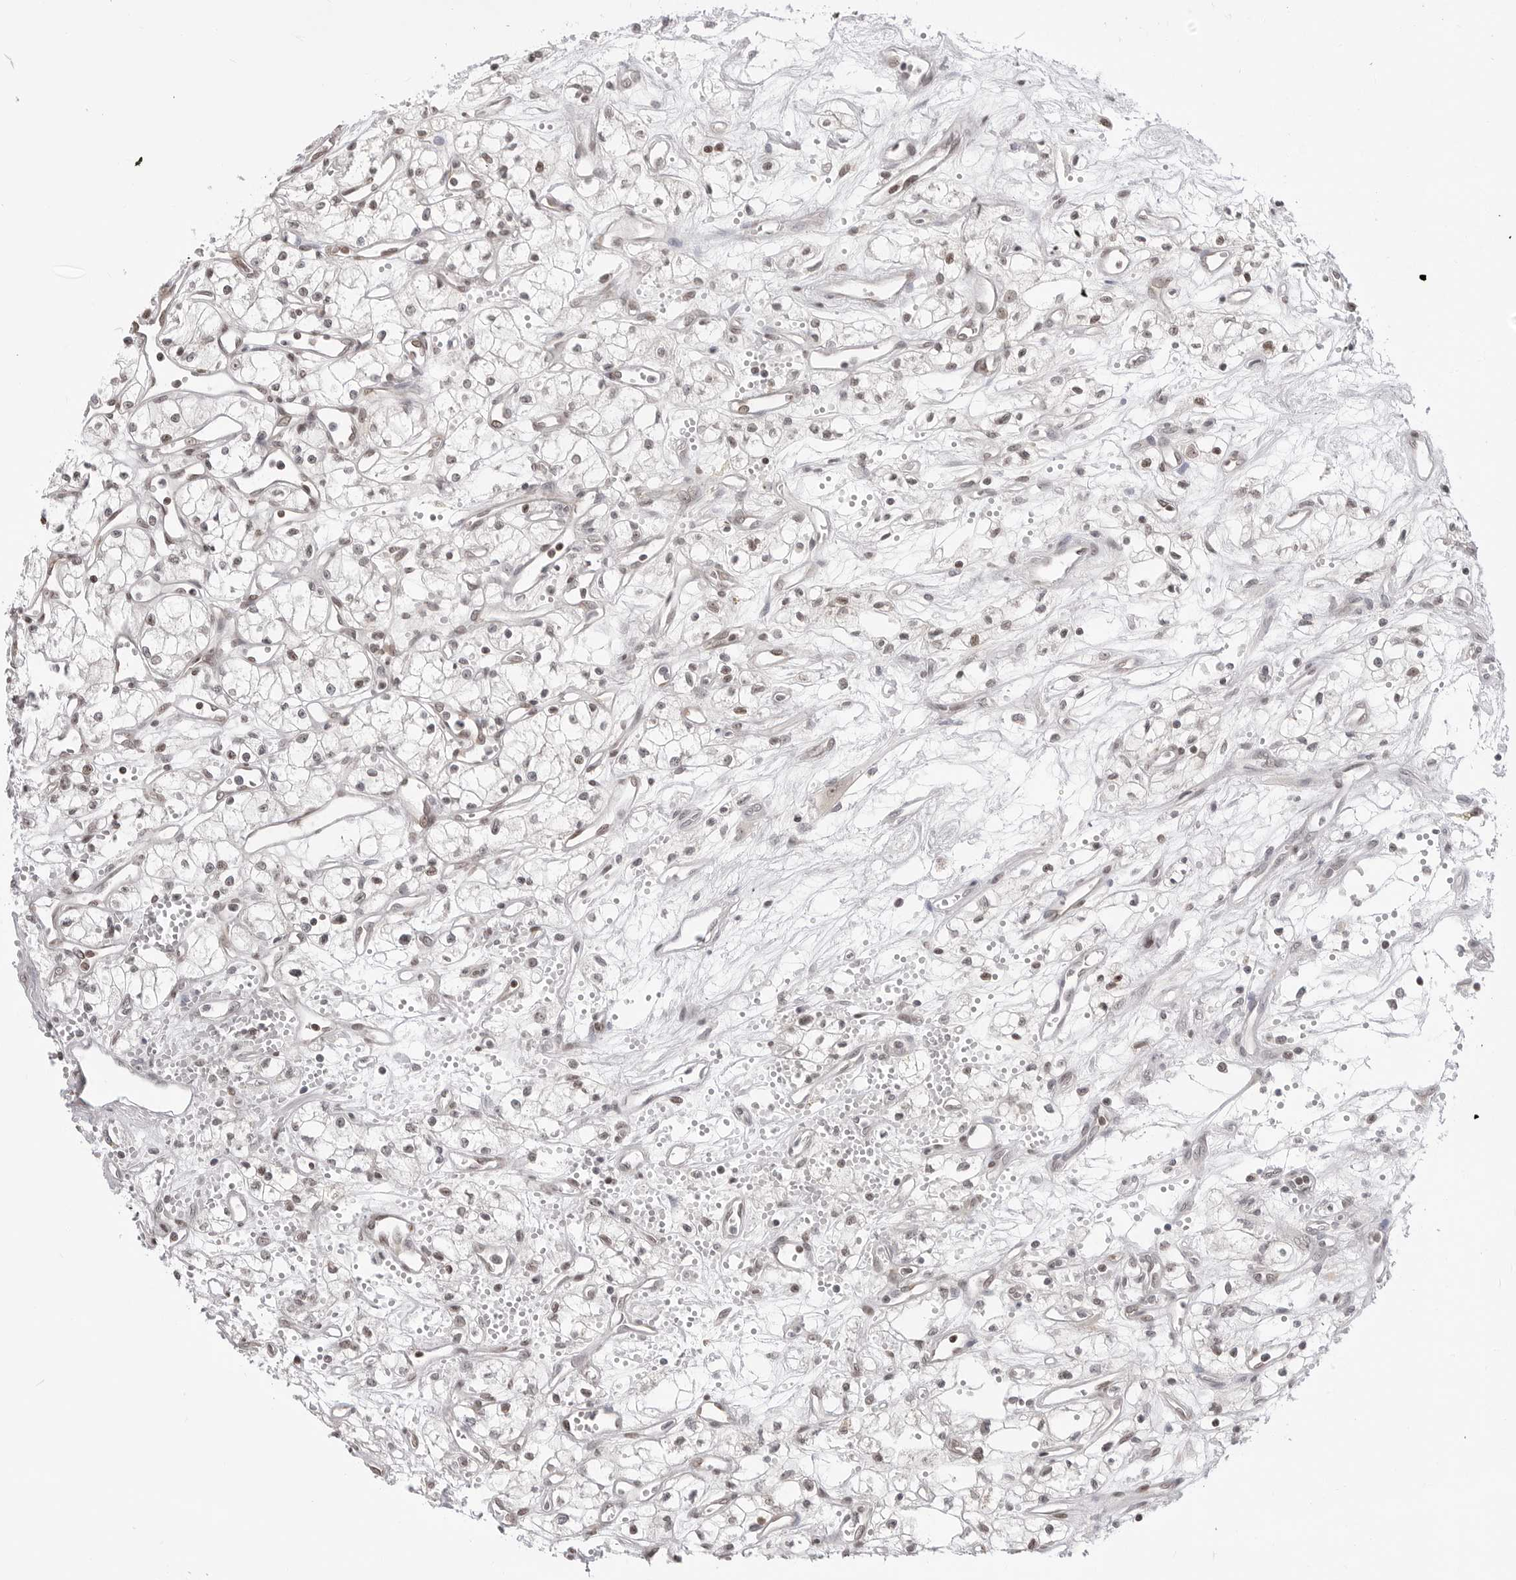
{"staining": {"intensity": "weak", "quantity": "25%-75%", "location": "nuclear"}, "tissue": "renal cancer", "cell_type": "Tumor cells", "image_type": "cancer", "snomed": [{"axis": "morphology", "description": "Adenocarcinoma, NOS"}, {"axis": "topography", "description": "Kidney"}], "caption": "Adenocarcinoma (renal) tissue reveals weak nuclear positivity in approximately 25%-75% of tumor cells", "gene": "C8orf33", "patient": {"sex": "male", "age": 59}}